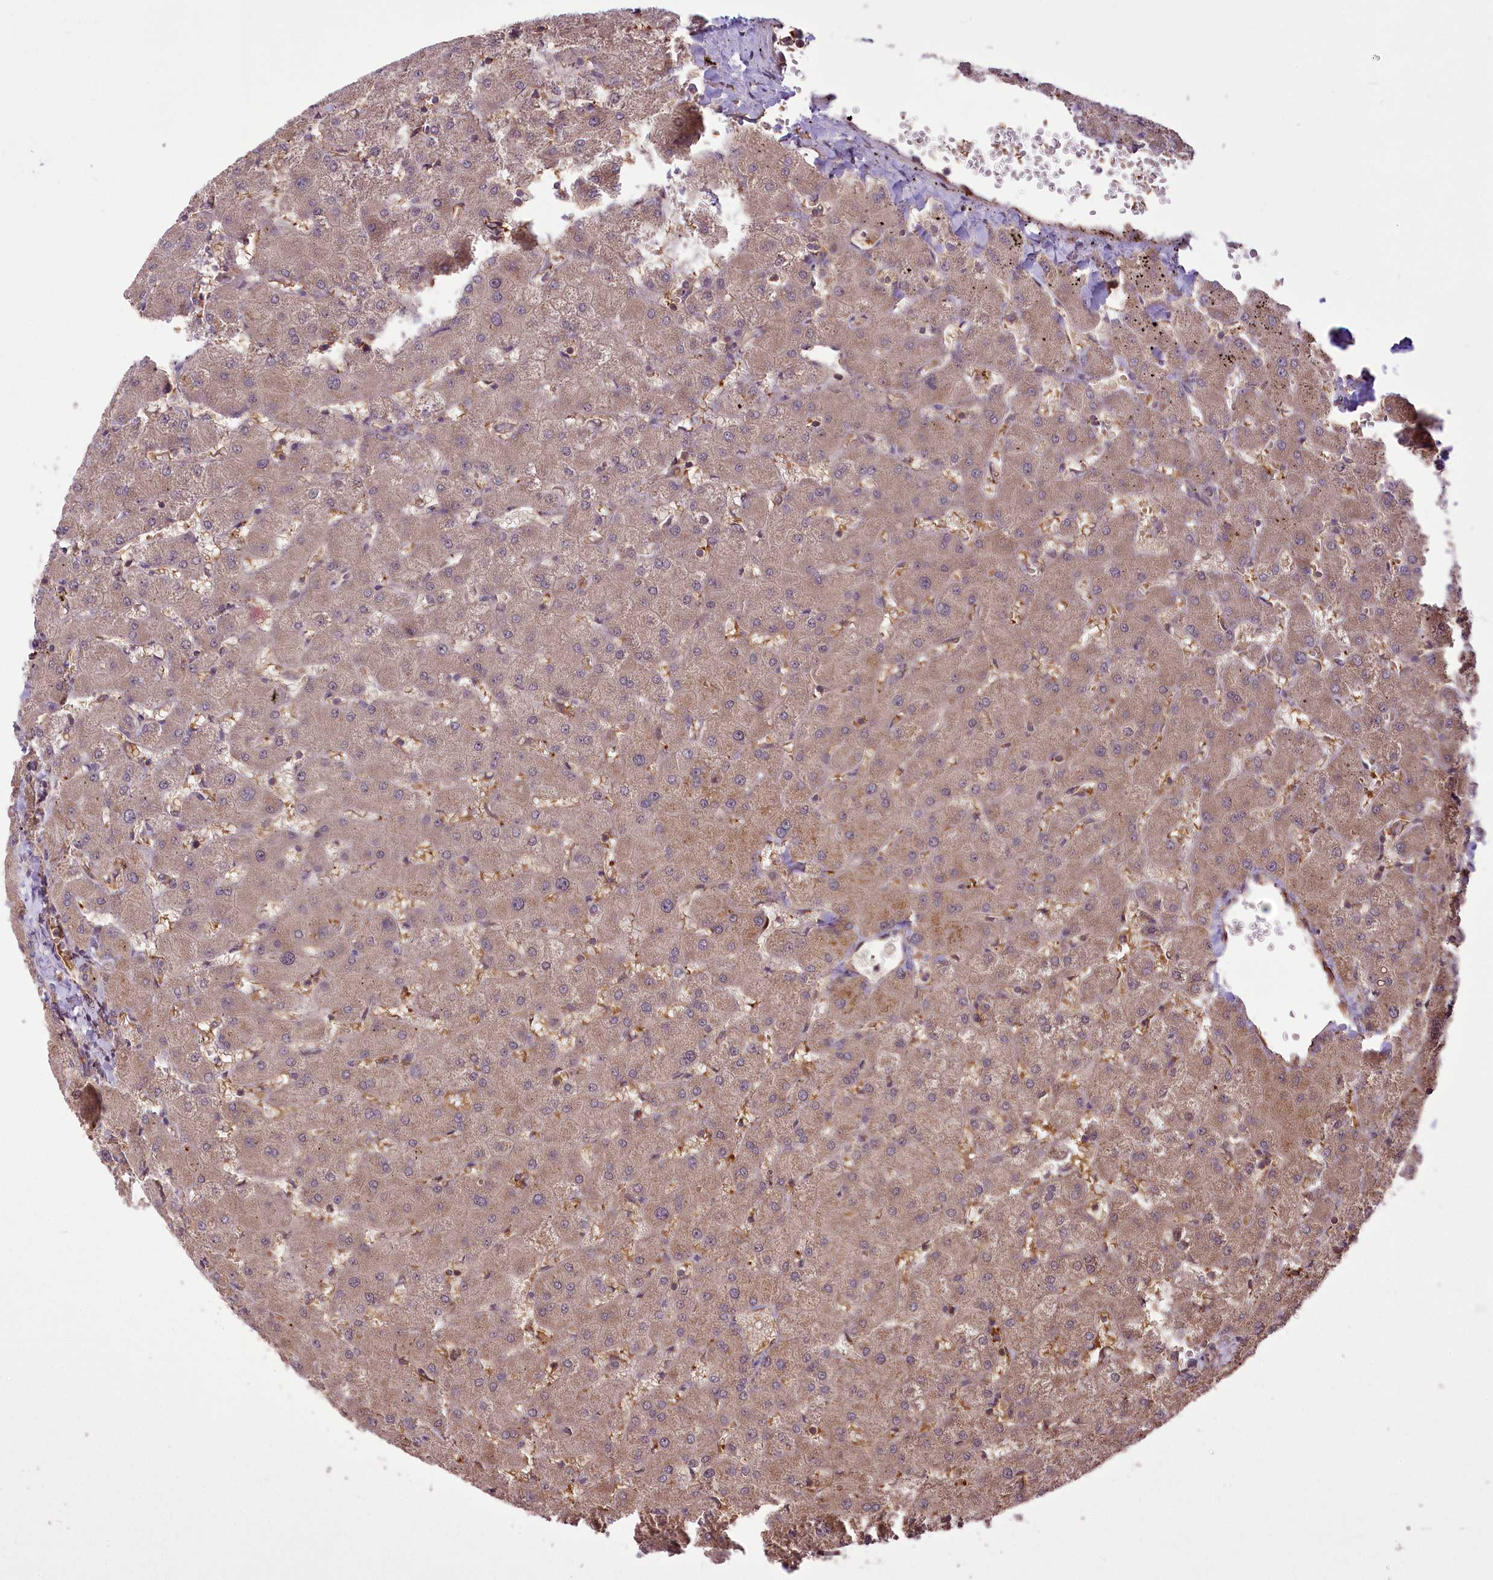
{"staining": {"intensity": "weak", "quantity": ">75%", "location": "cytoplasmic/membranous"}, "tissue": "liver", "cell_type": "Cholangiocytes", "image_type": "normal", "snomed": [{"axis": "morphology", "description": "Normal tissue, NOS"}, {"axis": "topography", "description": "Liver"}], "caption": "This histopathology image reveals immunohistochemistry staining of unremarkable human liver, with low weak cytoplasmic/membranous positivity in about >75% of cholangiocytes.", "gene": "CARD19", "patient": {"sex": "female", "age": 63}}